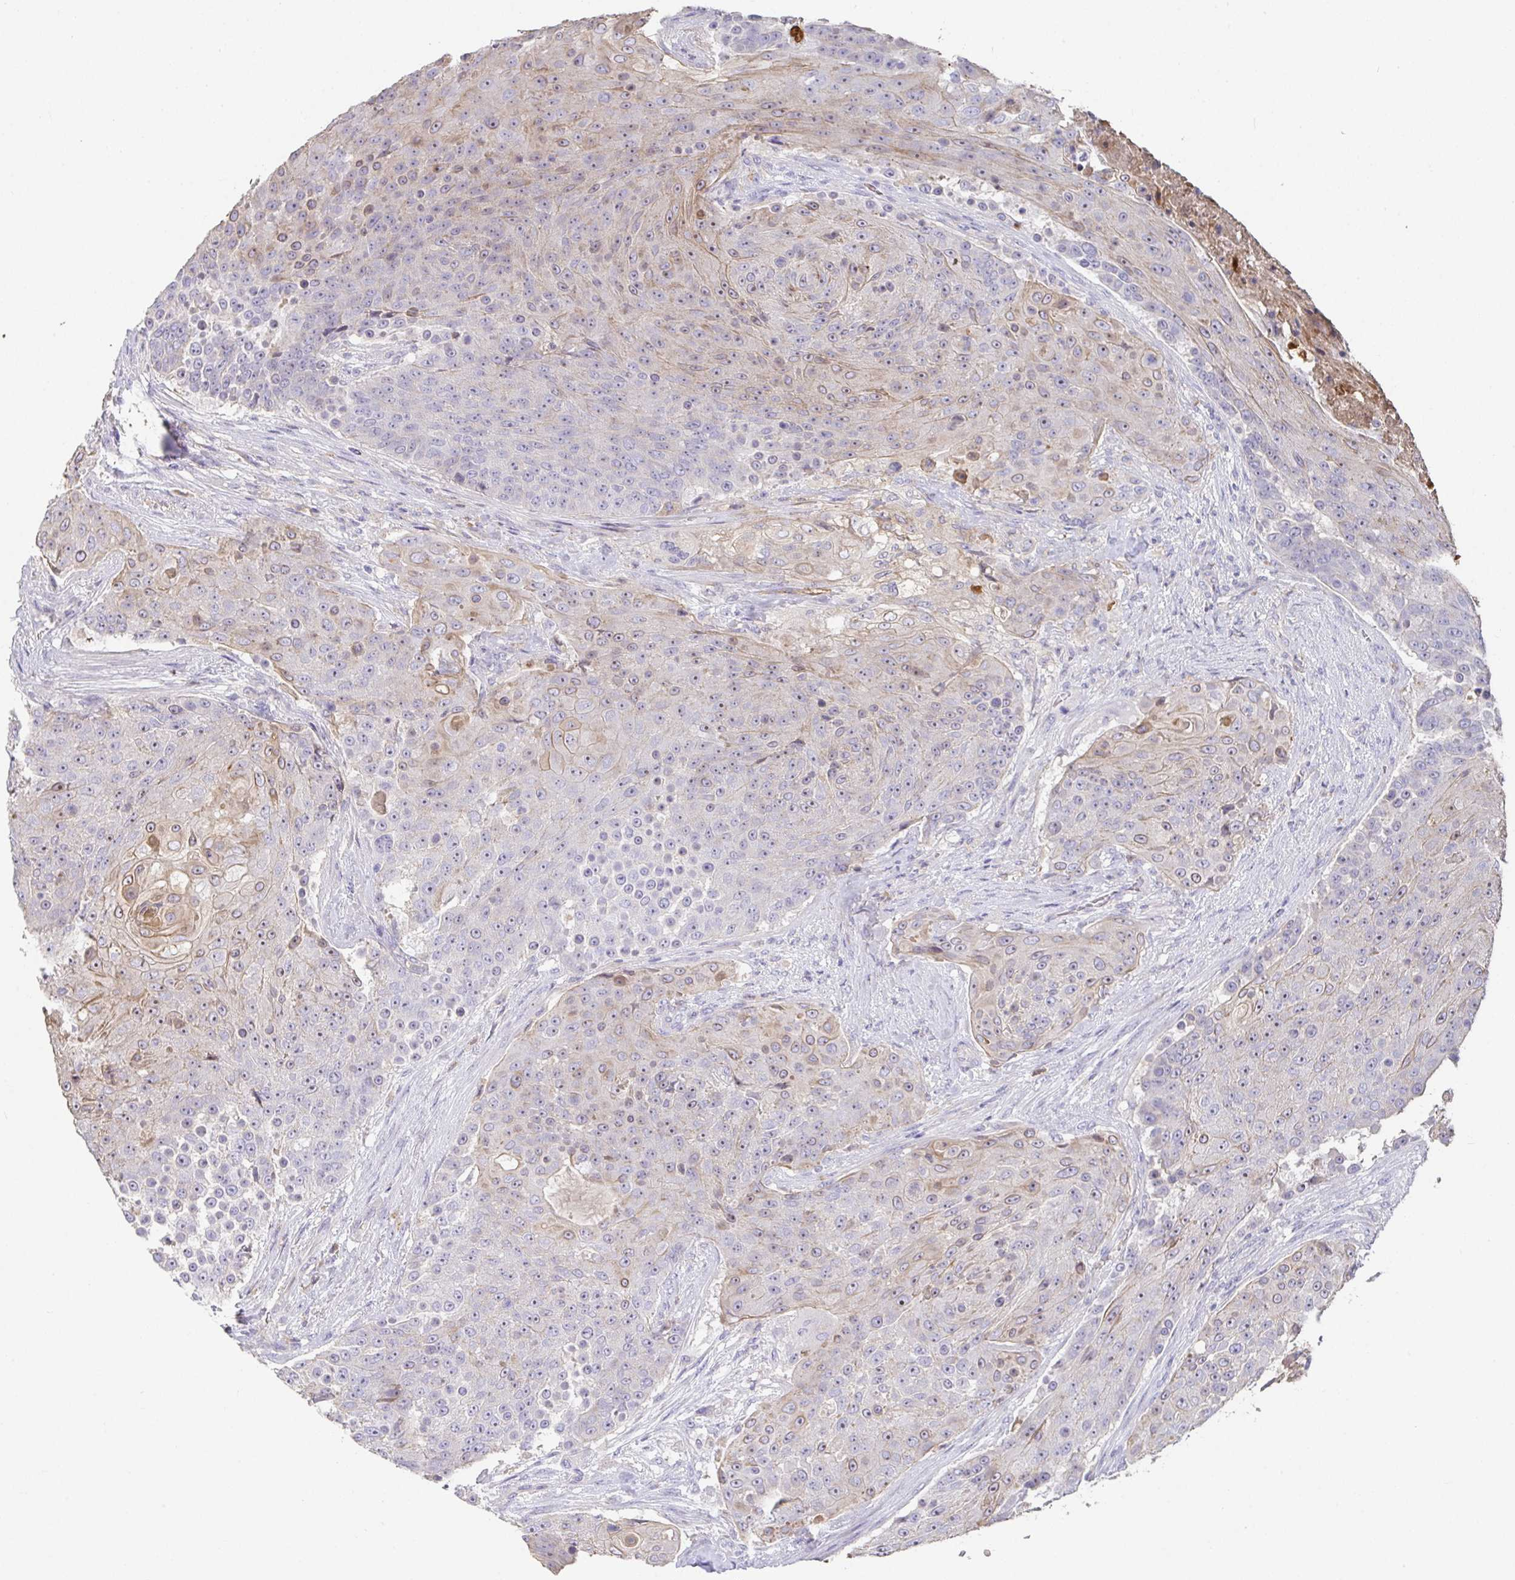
{"staining": {"intensity": "weak", "quantity": "<25%", "location": "cytoplasmic/membranous"}, "tissue": "urothelial cancer", "cell_type": "Tumor cells", "image_type": "cancer", "snomed": [{"axis": "morphology", "description": "Urothelial carcinoma, High grade"}, {"axis": "topography", "description": "Urinary bladder"}], "caption": "A histopathology image of human urothelial cancer is negative for staining in tumor cells.", "gene": "ANO5", "patient": {"sex": "female", "age": 63}}